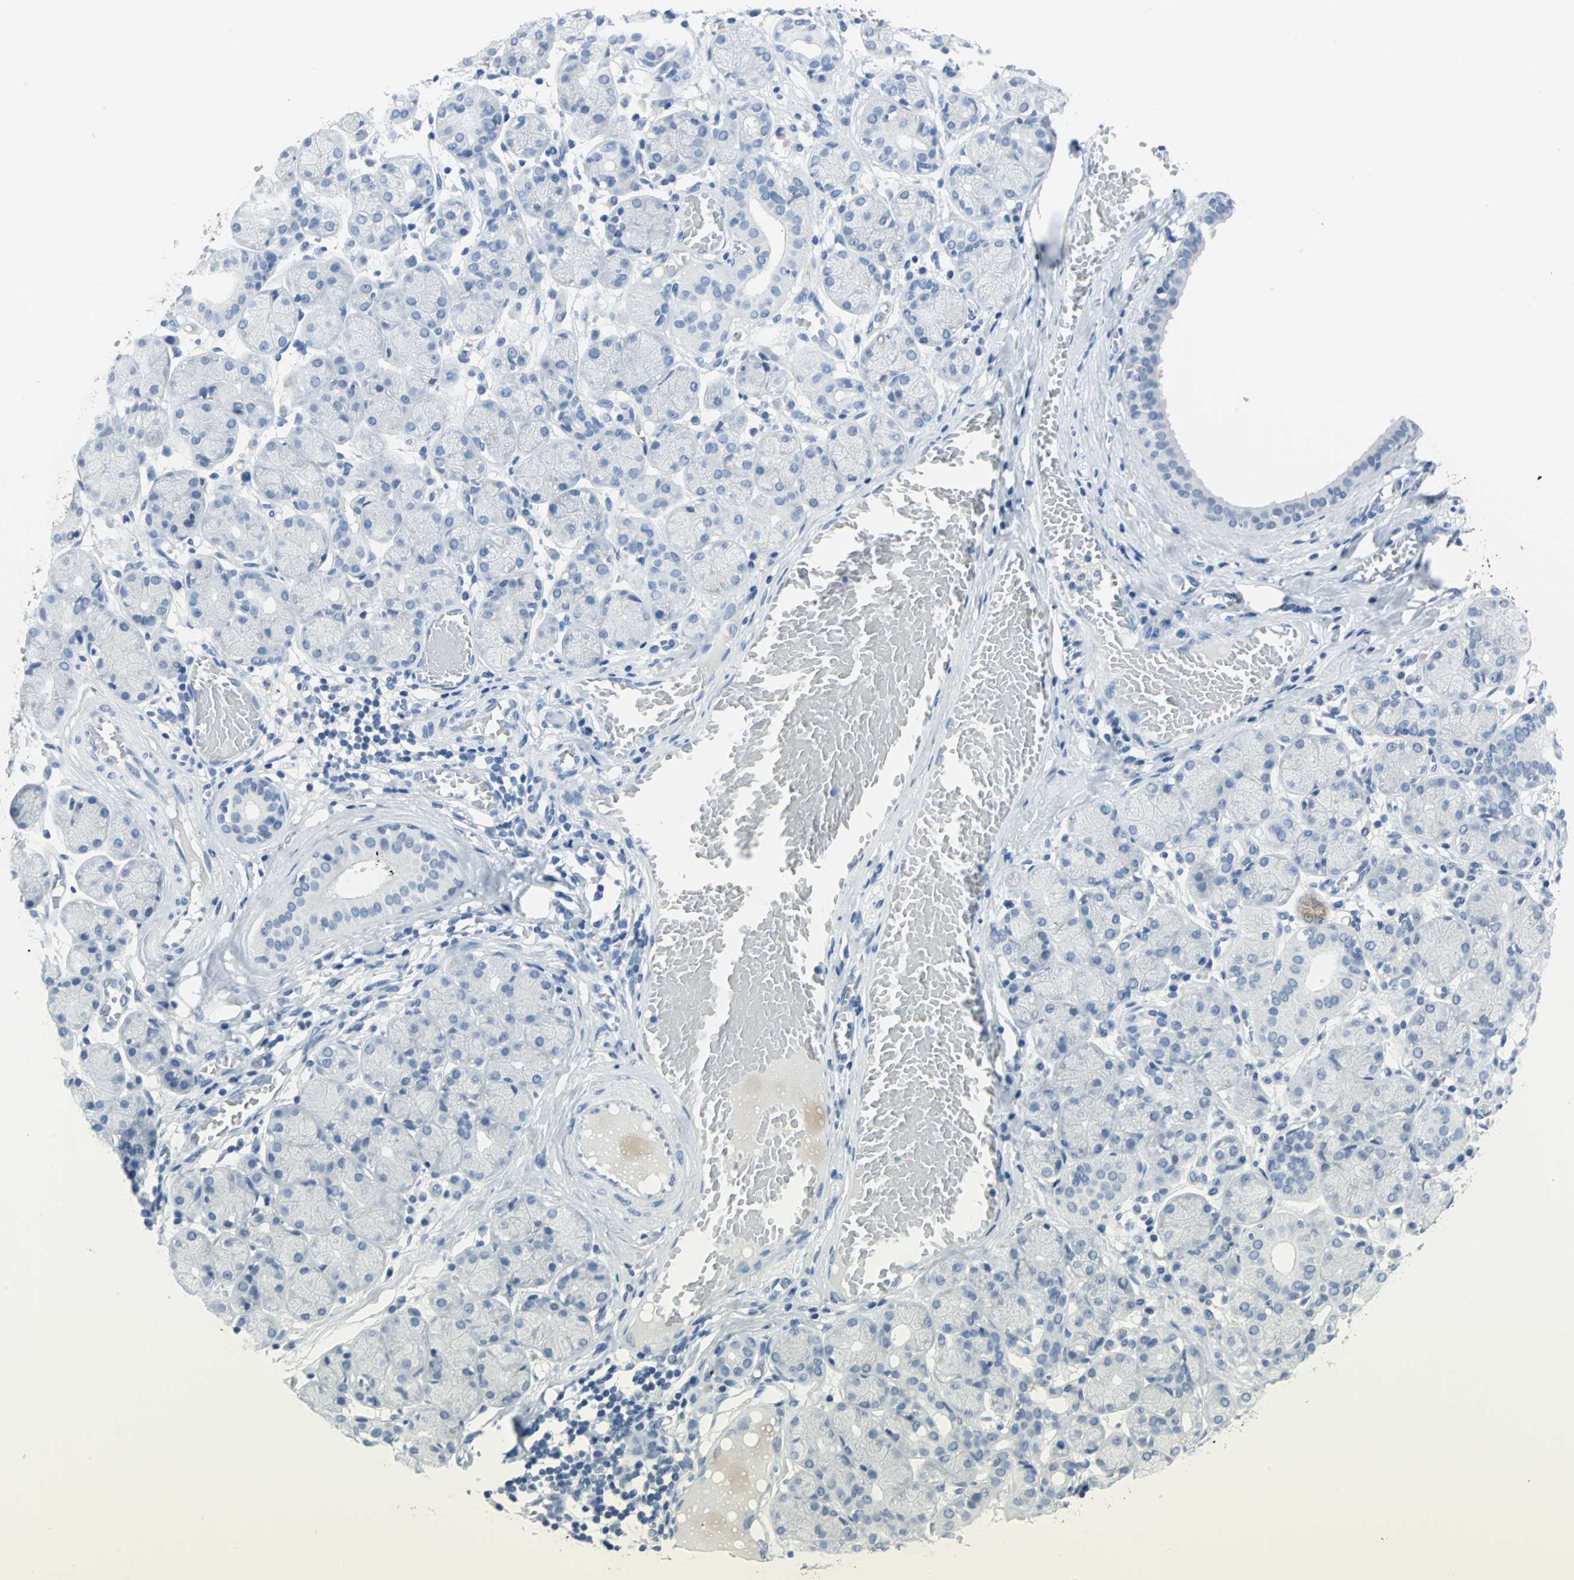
{"staining": {"intensity": "negative", "quantity": "none", "location": "none"}, "tissue": "salivary gland", "cell_type": "Glandular cells", "image_type": "normal", "snomed": [{"axis": "morphology", "description": "Normal tissue, NOS"}, {"axis": "topography", "description": "Salivary gland"}], "caption": "Glandular cells show no significant protein positivity in normal salivary gland. (DAB immunohistochemistry with hematoxylin counter stain).", "gene": "PKLR", "patient": {"sex": "female", "age": 24}}